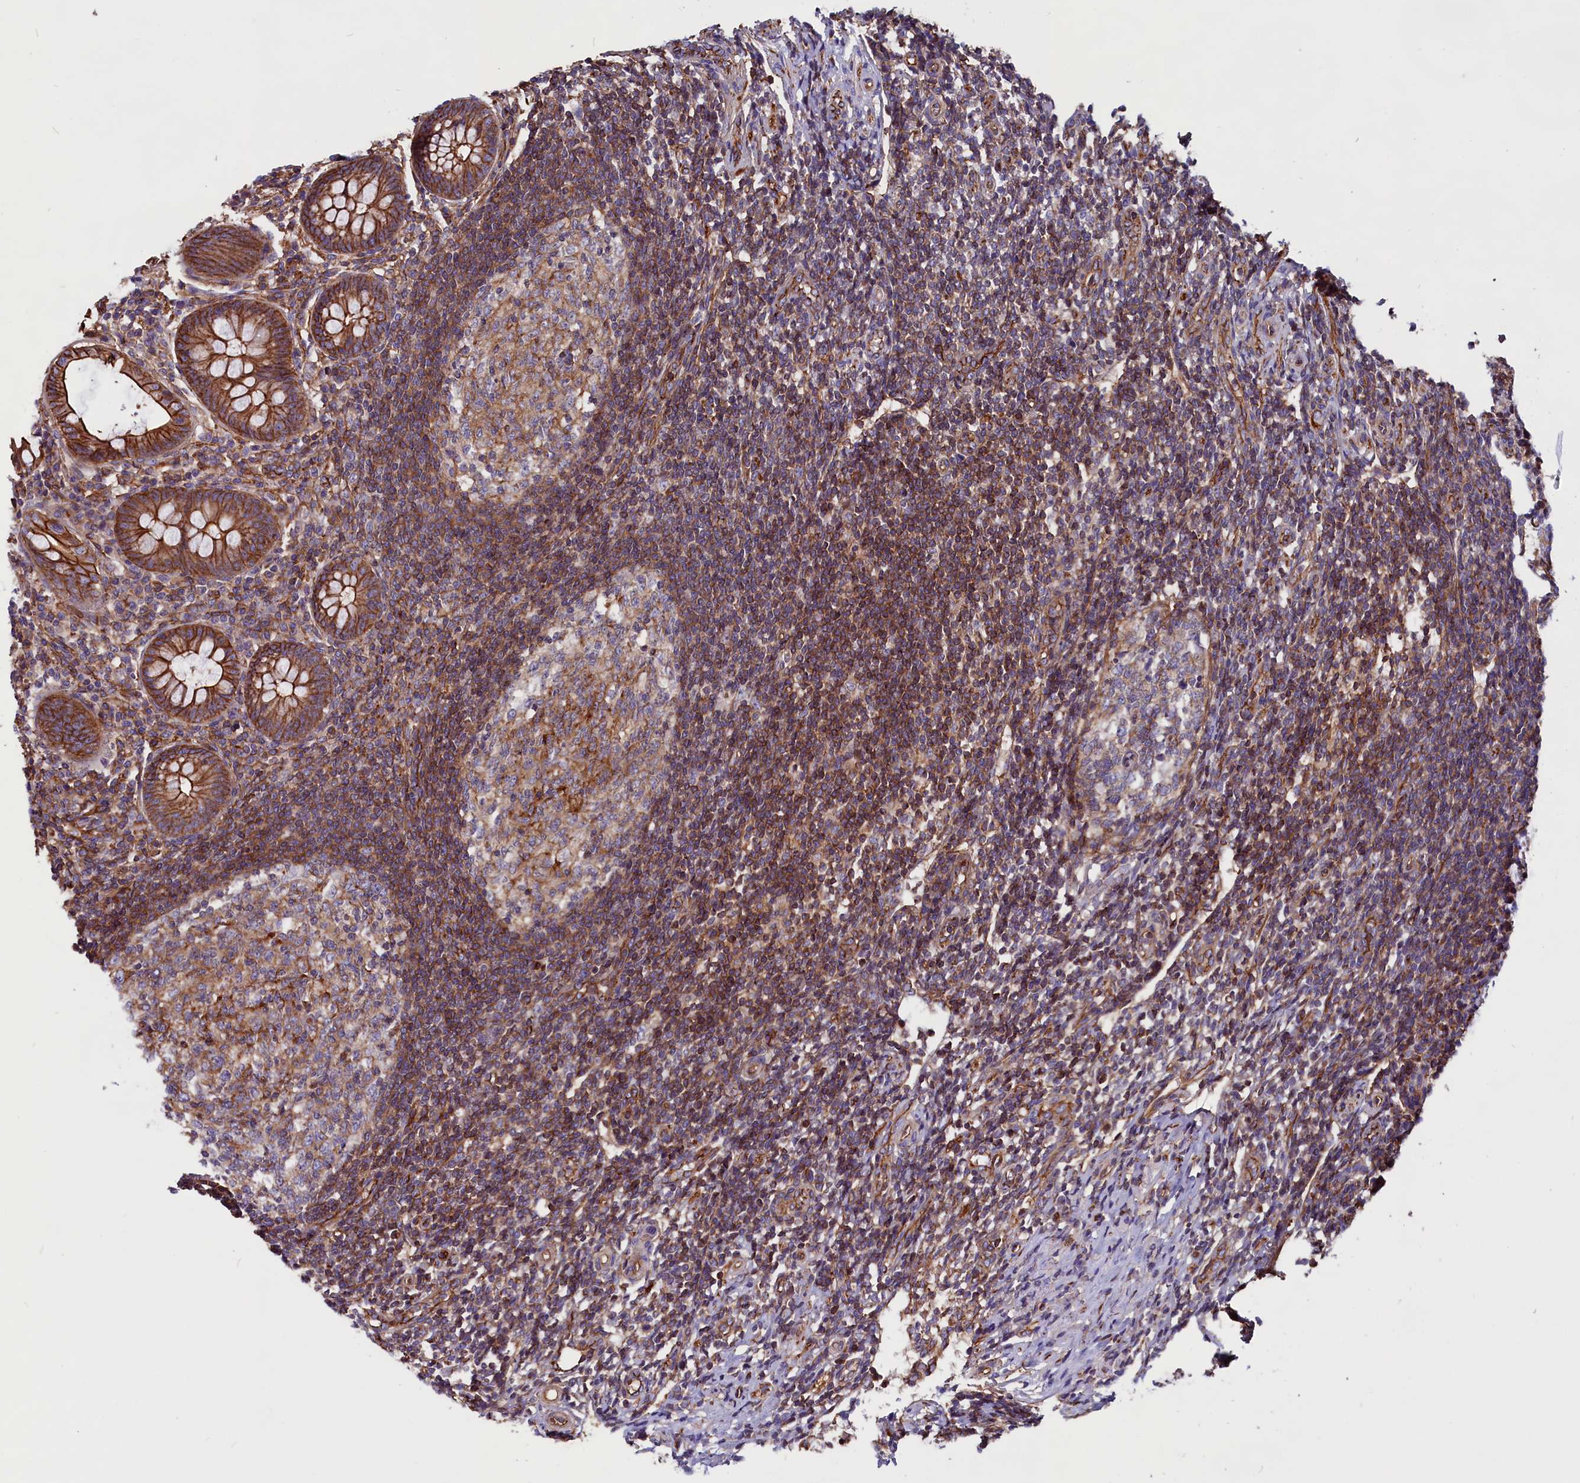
{"staining": {"intensity": "moderate", "quantity": ">75%", "location": "cytoplasmic/membranous"}, "tissue": "appendix", "cell_type": "Glandular cells", "image_type": "normal", "snomed": [{"axis": "morphology", "description": "Normal tissue, NOS"}, {"axis": "topography", "description": "Appendix"}], "caption": "Immunohistochemistry image of normal appendix stained for a protein (brown), which displays medium levels of moderate cytoplasmic/membranous staining in approximately >75% of glandular cells.", "gene": "ZNF749", "patient": {"sex": "female", "age": 33}}